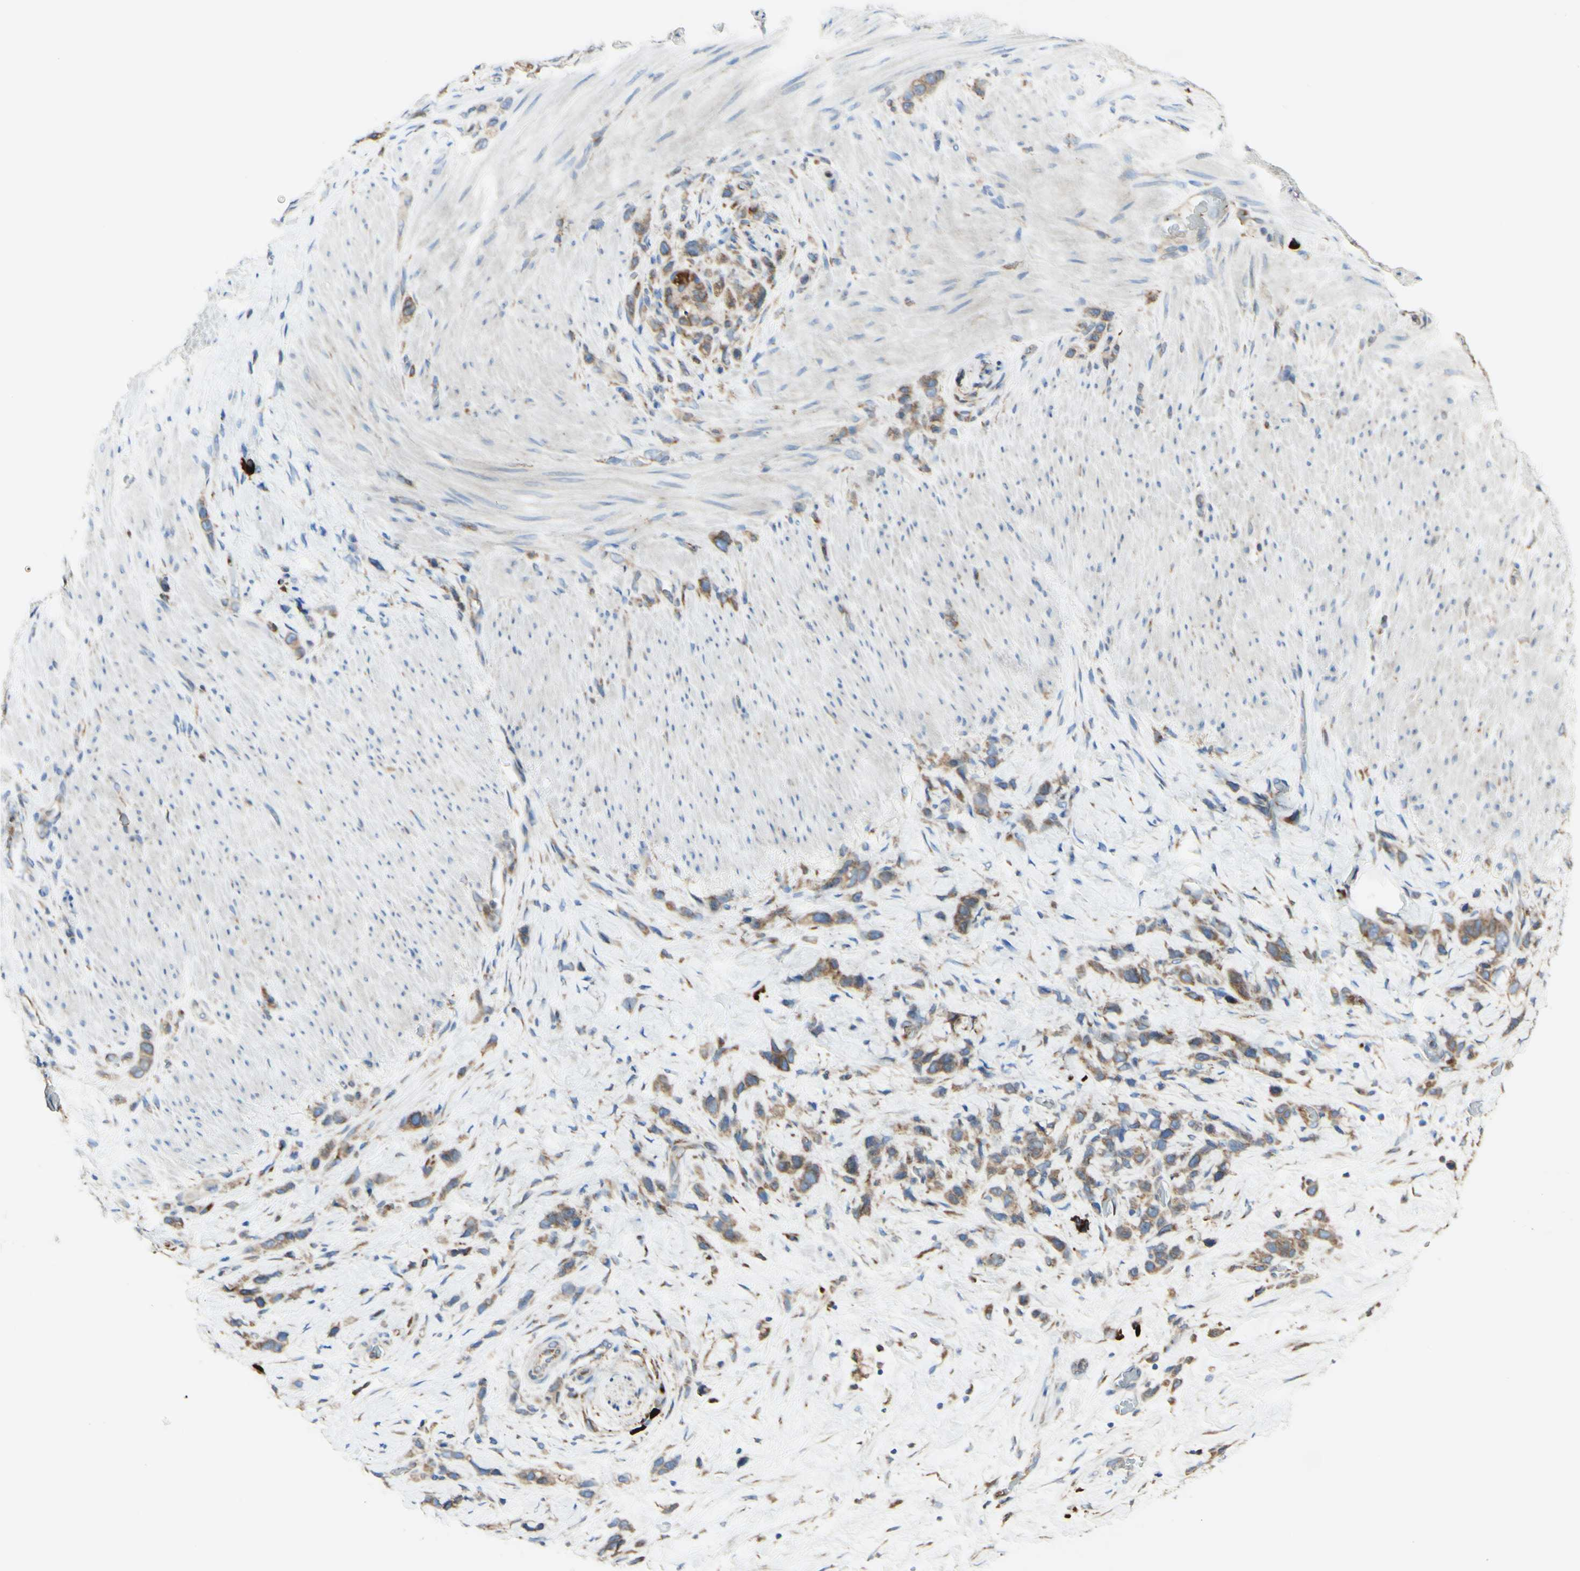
{"staining": {"intensity": "moderate", "quantity": ">75%", "location": "cytoplasmic/membranous"}, "tissue": "stomach cancer", "cell_type": "Tumor cells", "image_type": "cancer", "snomed": [{"axis": "morphology", "description": "Adenocarcinoma, NOS"}, {"axis": "morphology", "description": "Adenocarcinoma, High grade"}, {"axis": "topography", "description": "Stomach, upper"}, {"axis": "topography", "description": "Stomach, lower"}], "caption": "Immunohistochemistry (IHC) histopathology image of neoplastic tissue: human stomach high-grade adenocarcinoma stained using immunohistochemistry exhibits medium levels of moderate protein expression localized specifically in the cytoplasmic/membranous of tumor cells, appearing as a cytoplasmic/membranous brown color.", "gene": "DNAJB11", "patient": {"sex": "female", "age": 65}}